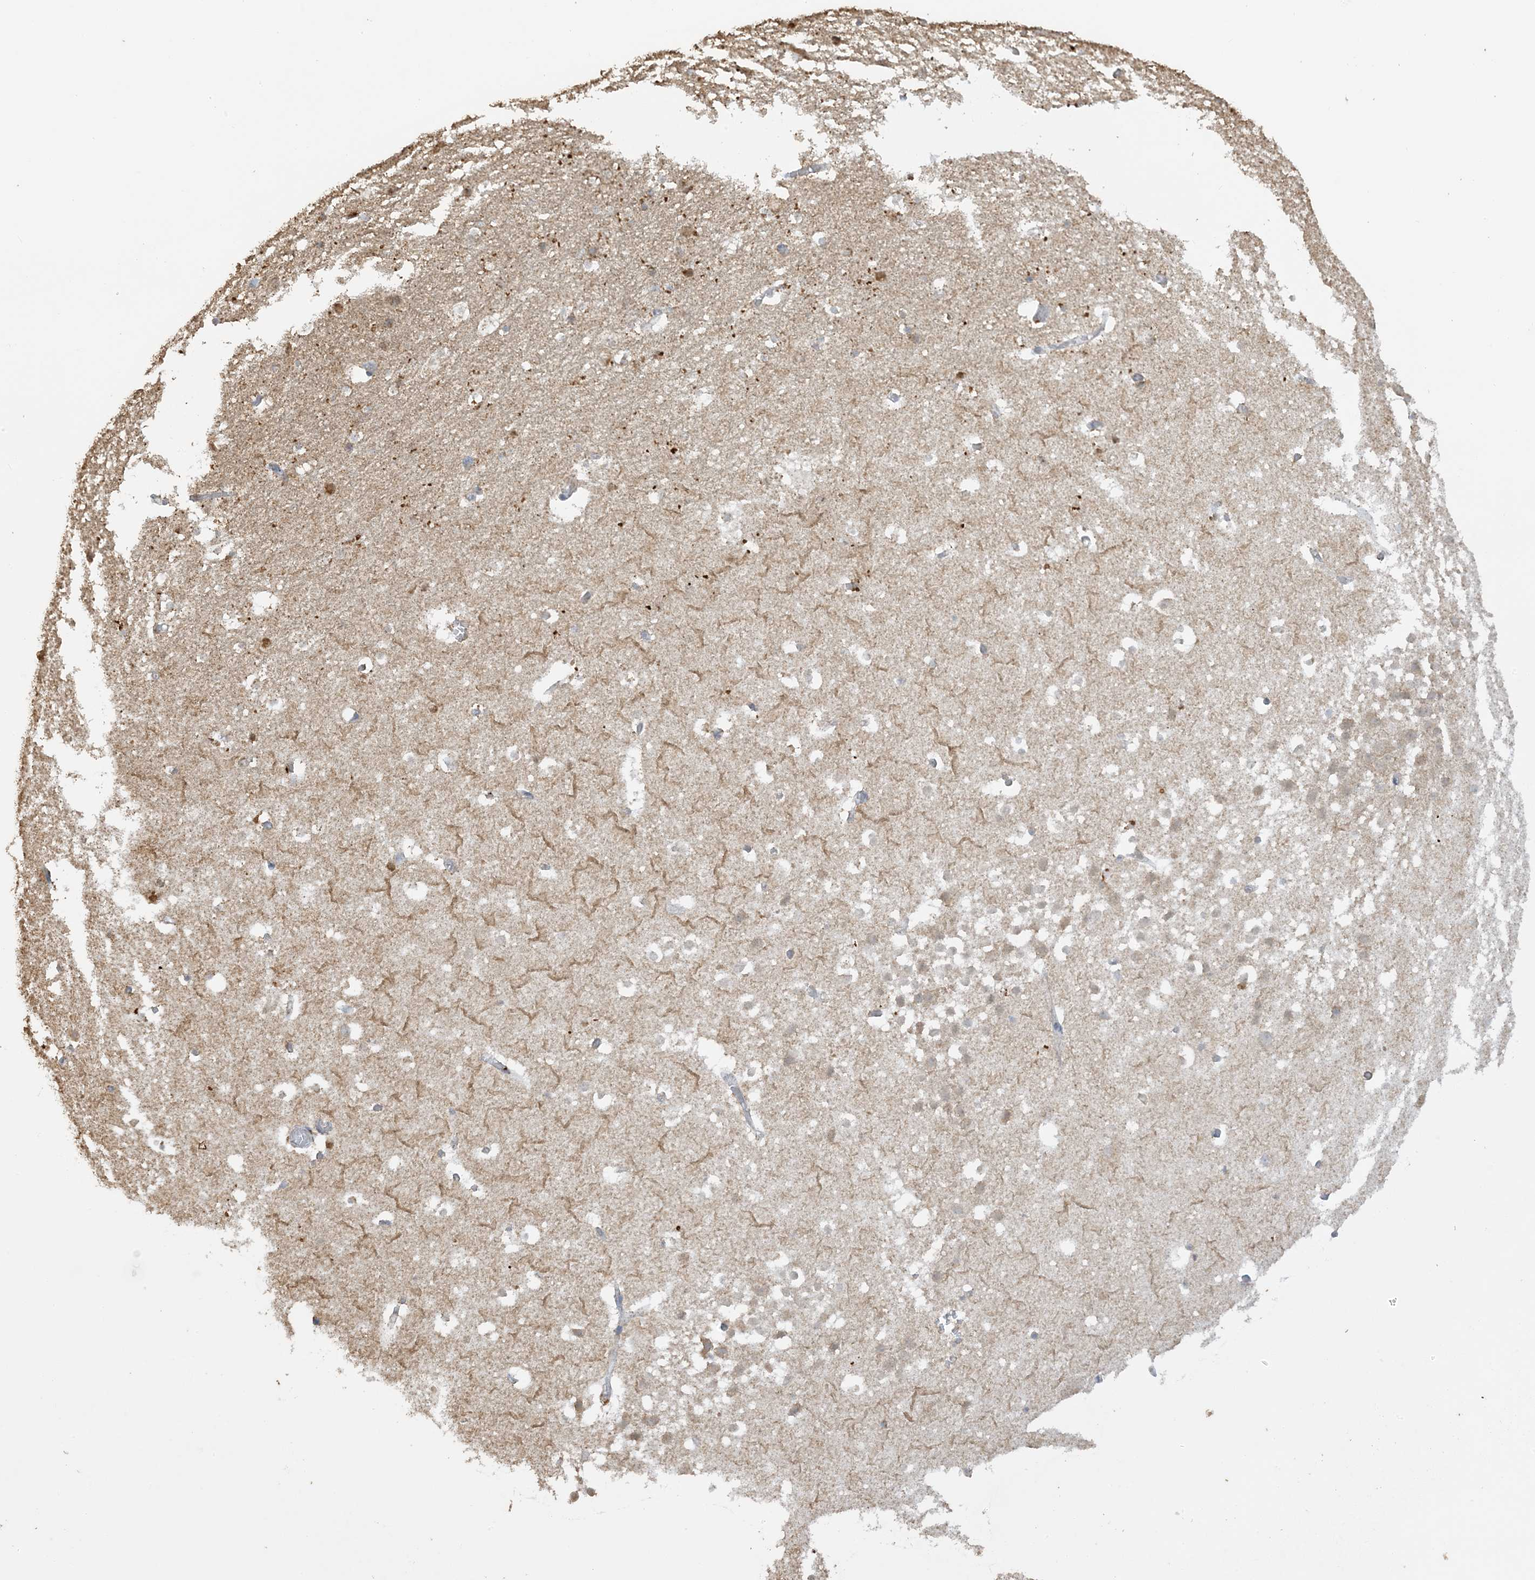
{"staining": {"intensity": "moderate", "quantity": "<25%", "location": "cytoplasmic/membranous"}, "tissue": "hippocampus", "cell_type": "Glial cells", "image_type": "normal", "snomed": [{"axis": "morphology", "description": "Normal tissue, NOS"}, {"axis": "topography", "description": "Hippocampus"}], "caption": "A histopathology image of hippocampus stained for a protein shows moderate cytoplasmic/membranous brown staining in glial cells.", "gene": "AGA", "patient": {"sex": "female", "age": 52}}